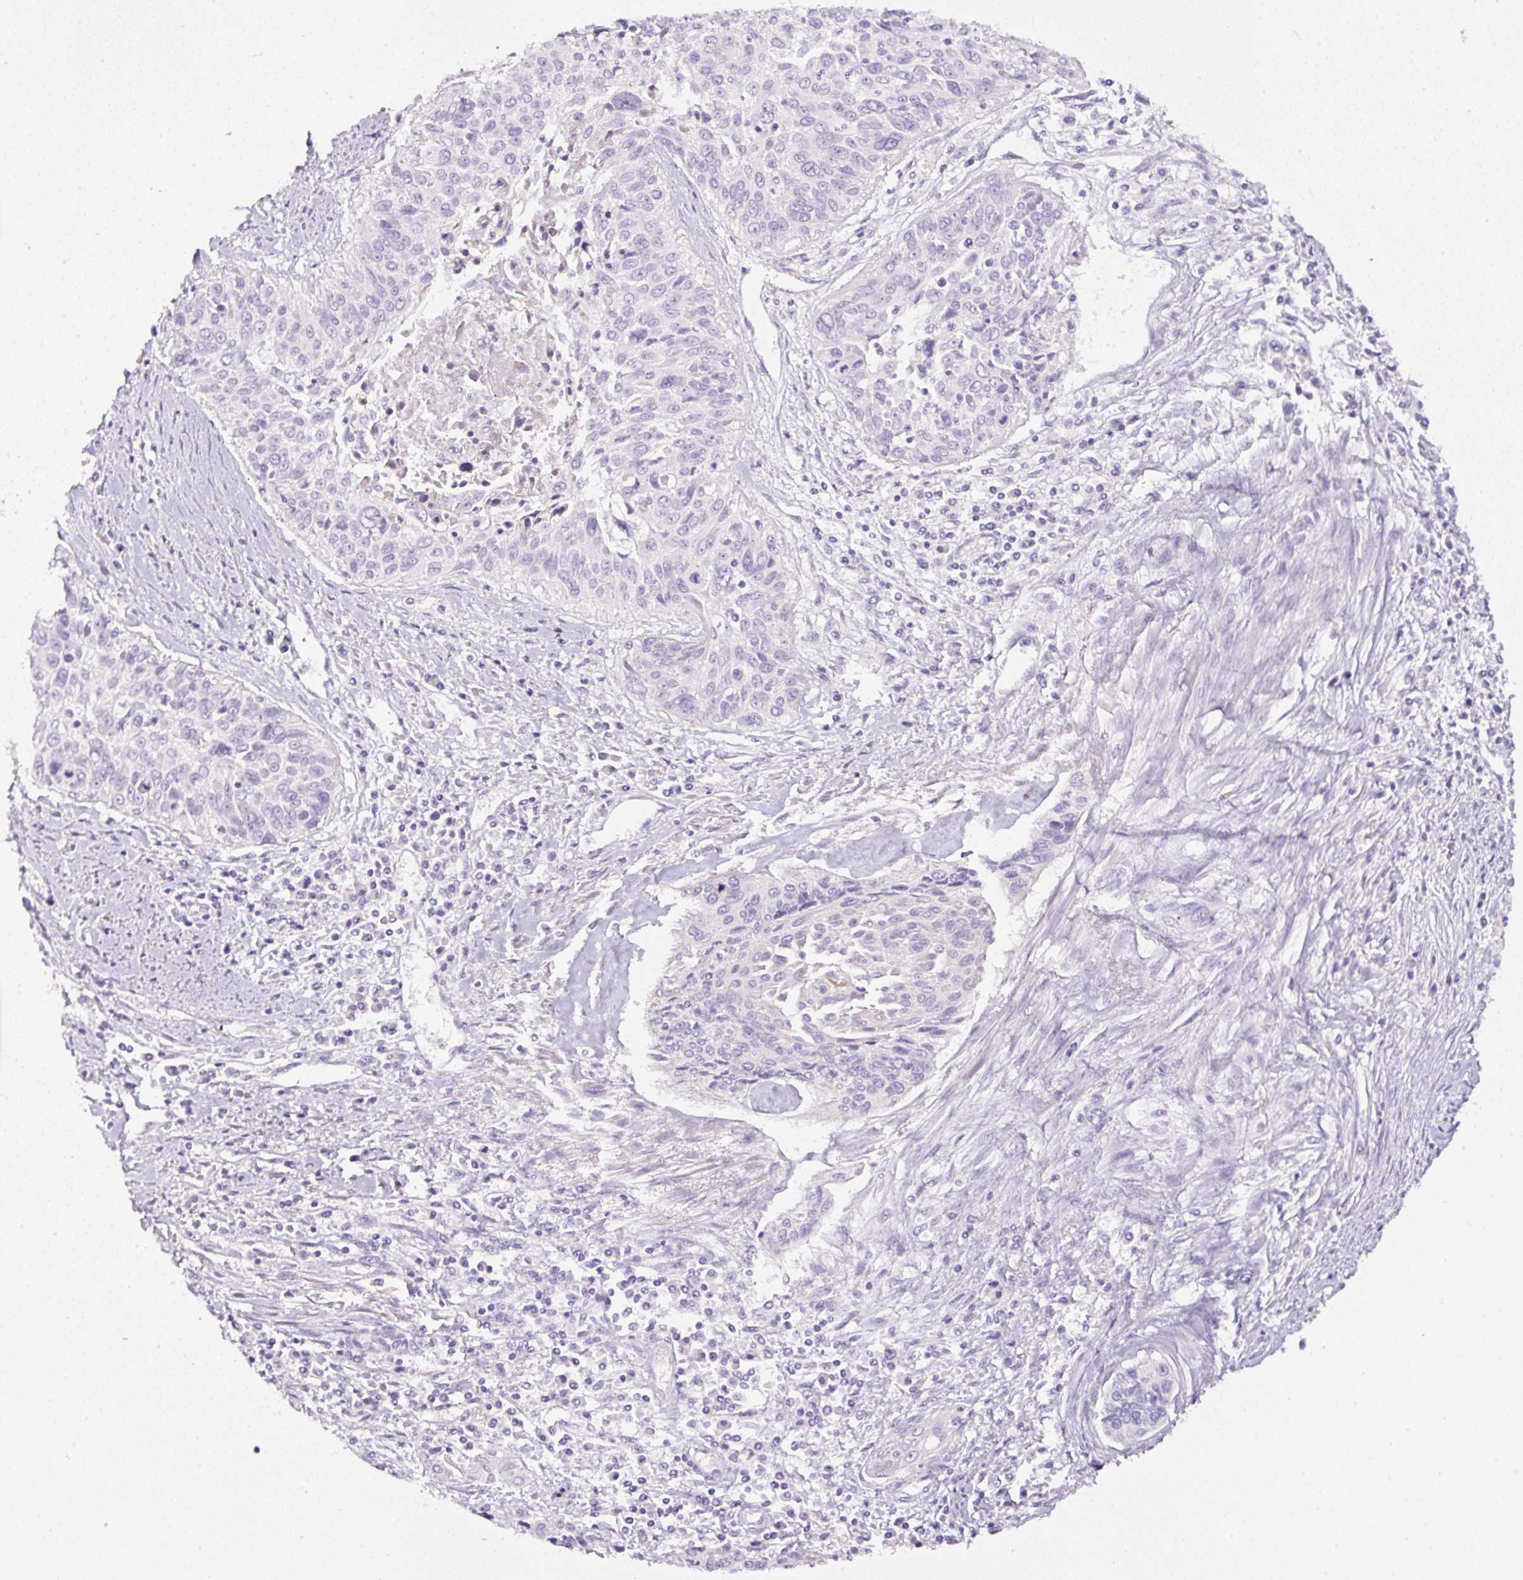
{"staining": {"intensity": "negative", "quantity": "none", "location": "none"}, "tissue": "cervical cancer", "cell_type": "Tumor cells", "image_type": "cancer", "snomed": [{"axis": "morphology", "description": "Squamous cell carcinoma, NOS"}, {"axis": "topography", "description": "Cervix"}], "caption": "The image exhibits no staining of tumor cells in squamous cell carcinoma (cervical).", "gene": "HPS4", "patient": {"sex": "female", "age": 55}}